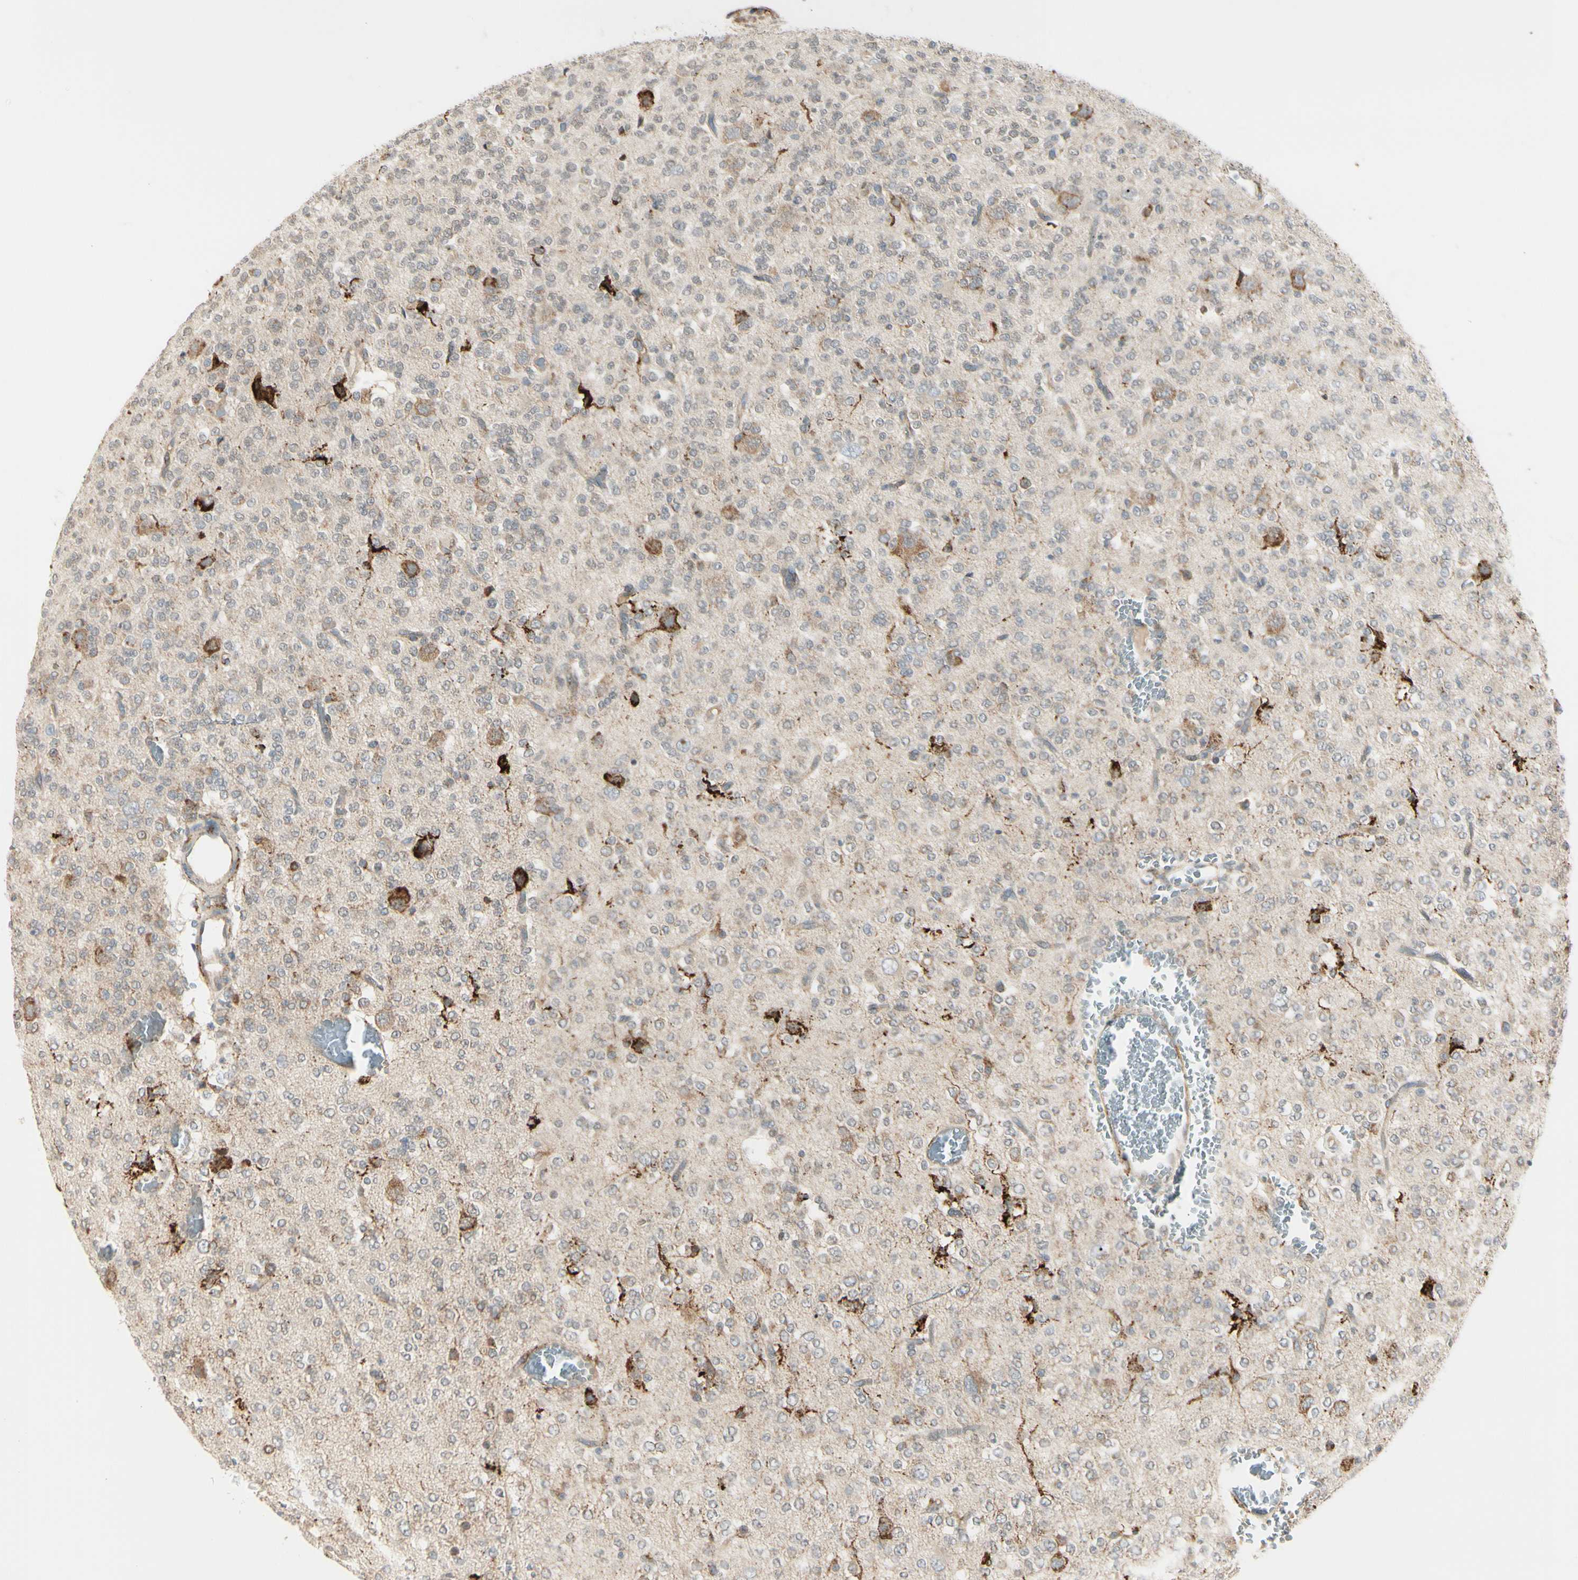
{"staining": {"intensity": "weak", "quantity": "<25%", "location": "cytoplasmic/membranous"}, "tissue": "glioma", "cell_type": "Tumor cells", "image_type": "cancer", "snomed": [{"axis": "morphology", "description": "Glioma, malignant, Low grade"}, {"axis": "topography", "description": "Brain"}], "caption": "The micrograph shows no staining of tumor cells in malignant glioma (low-grade).", "gene": "HSP90B1", "patient": {"sex": "male", "age": 38}}